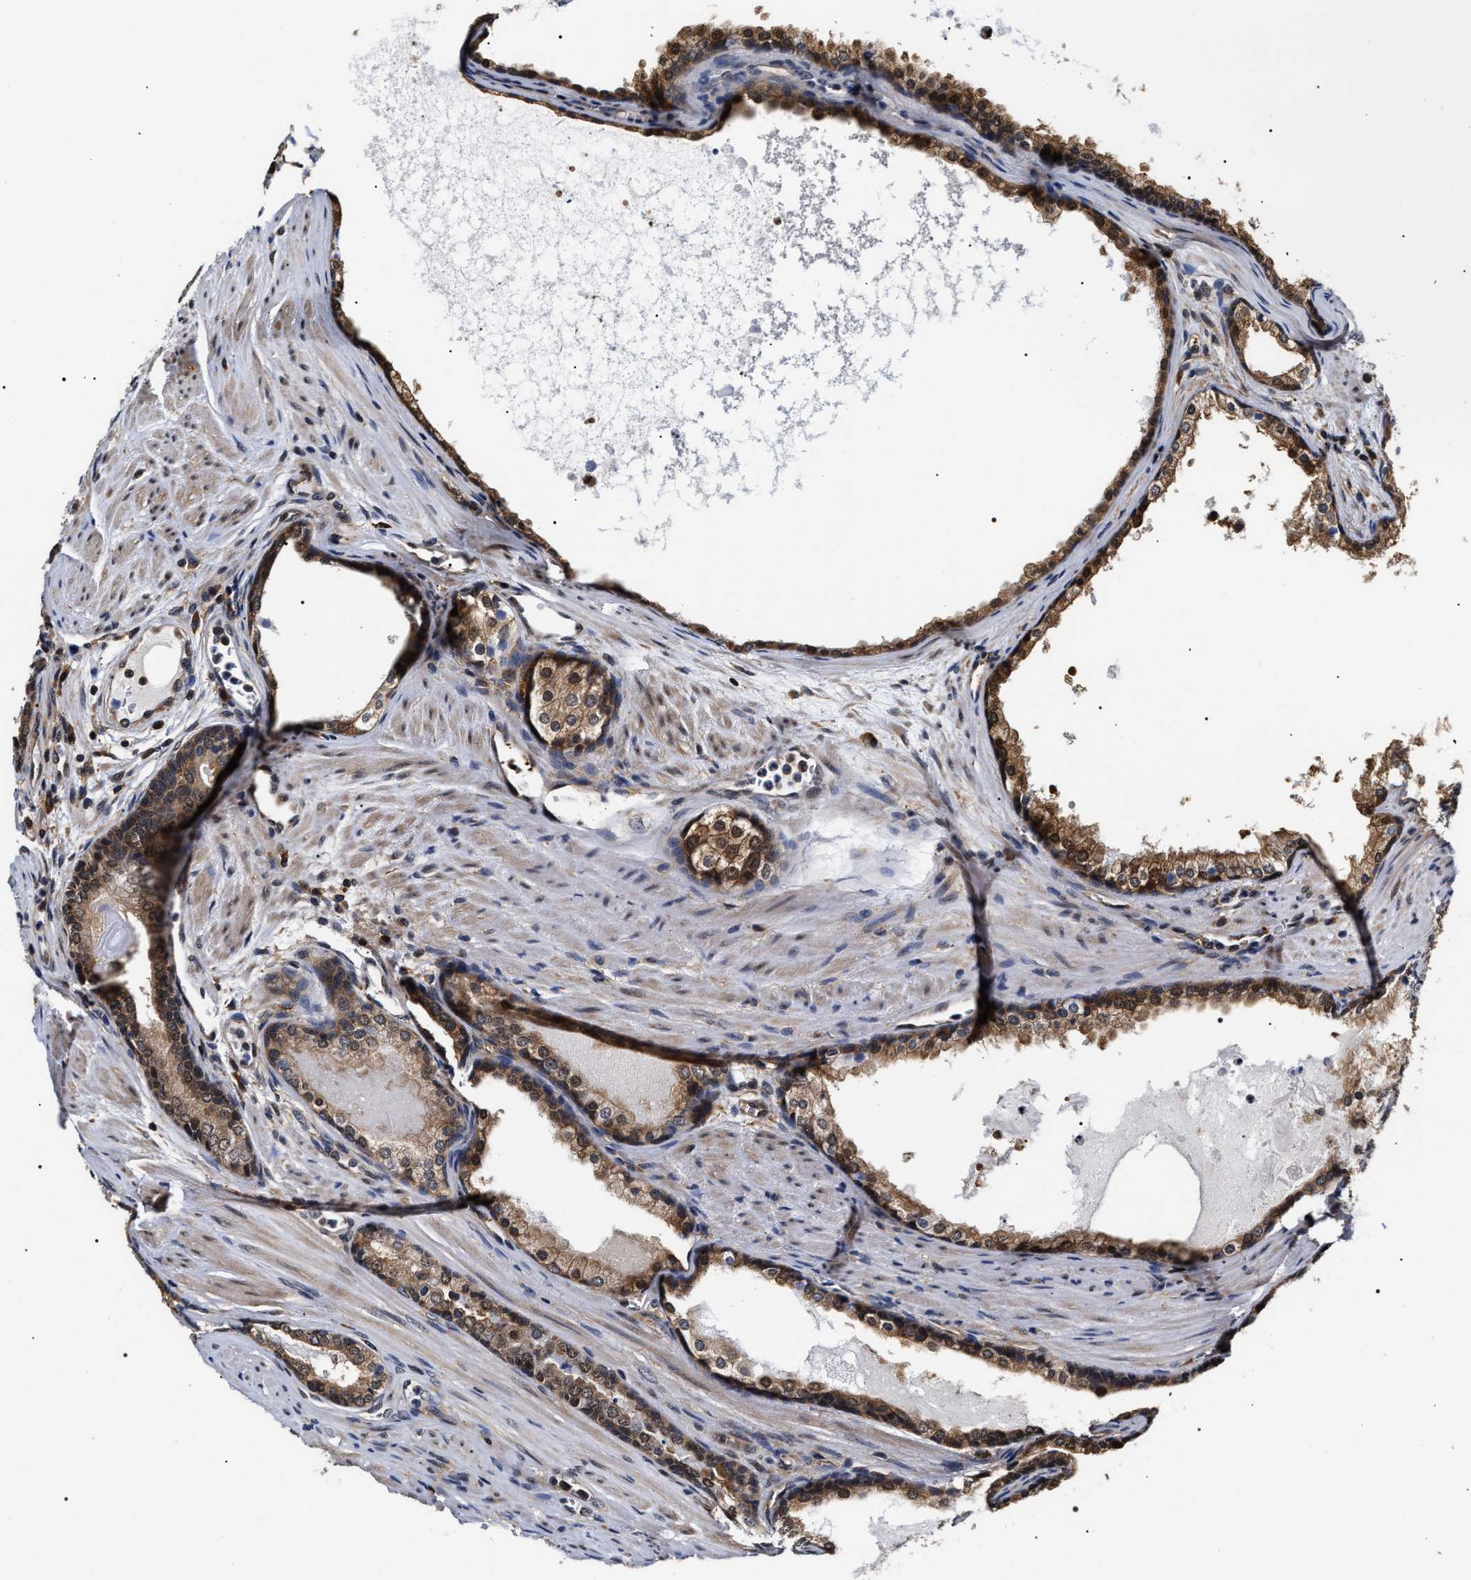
{"staining": {"intensity": "moderate", "quantity": ">75%", "location": "cytoplasmic/membranous,nuclear"}, "tissue": "prostate cancer", "cell_type": "Tumor cells", "image_type": "cancer", "snomed": [{"axis": "morphology", "description": "Adenocarcinoma, Medium grade"}, {"axis": "topography", "description": "Prostate"}], "caption": "The photomicrograph exhibits immunohistochemical staining of medium-grade adenocarcinoma (prostate). There is moderate cytoplasmic/membranous and nuclear positivity is identified in about >75% of tumor cells. (brown staining indicates protein expression, while blue staining denotes nuclei).", "gene": "BAG6", "patient": {"sex": "male", "age": 72}}